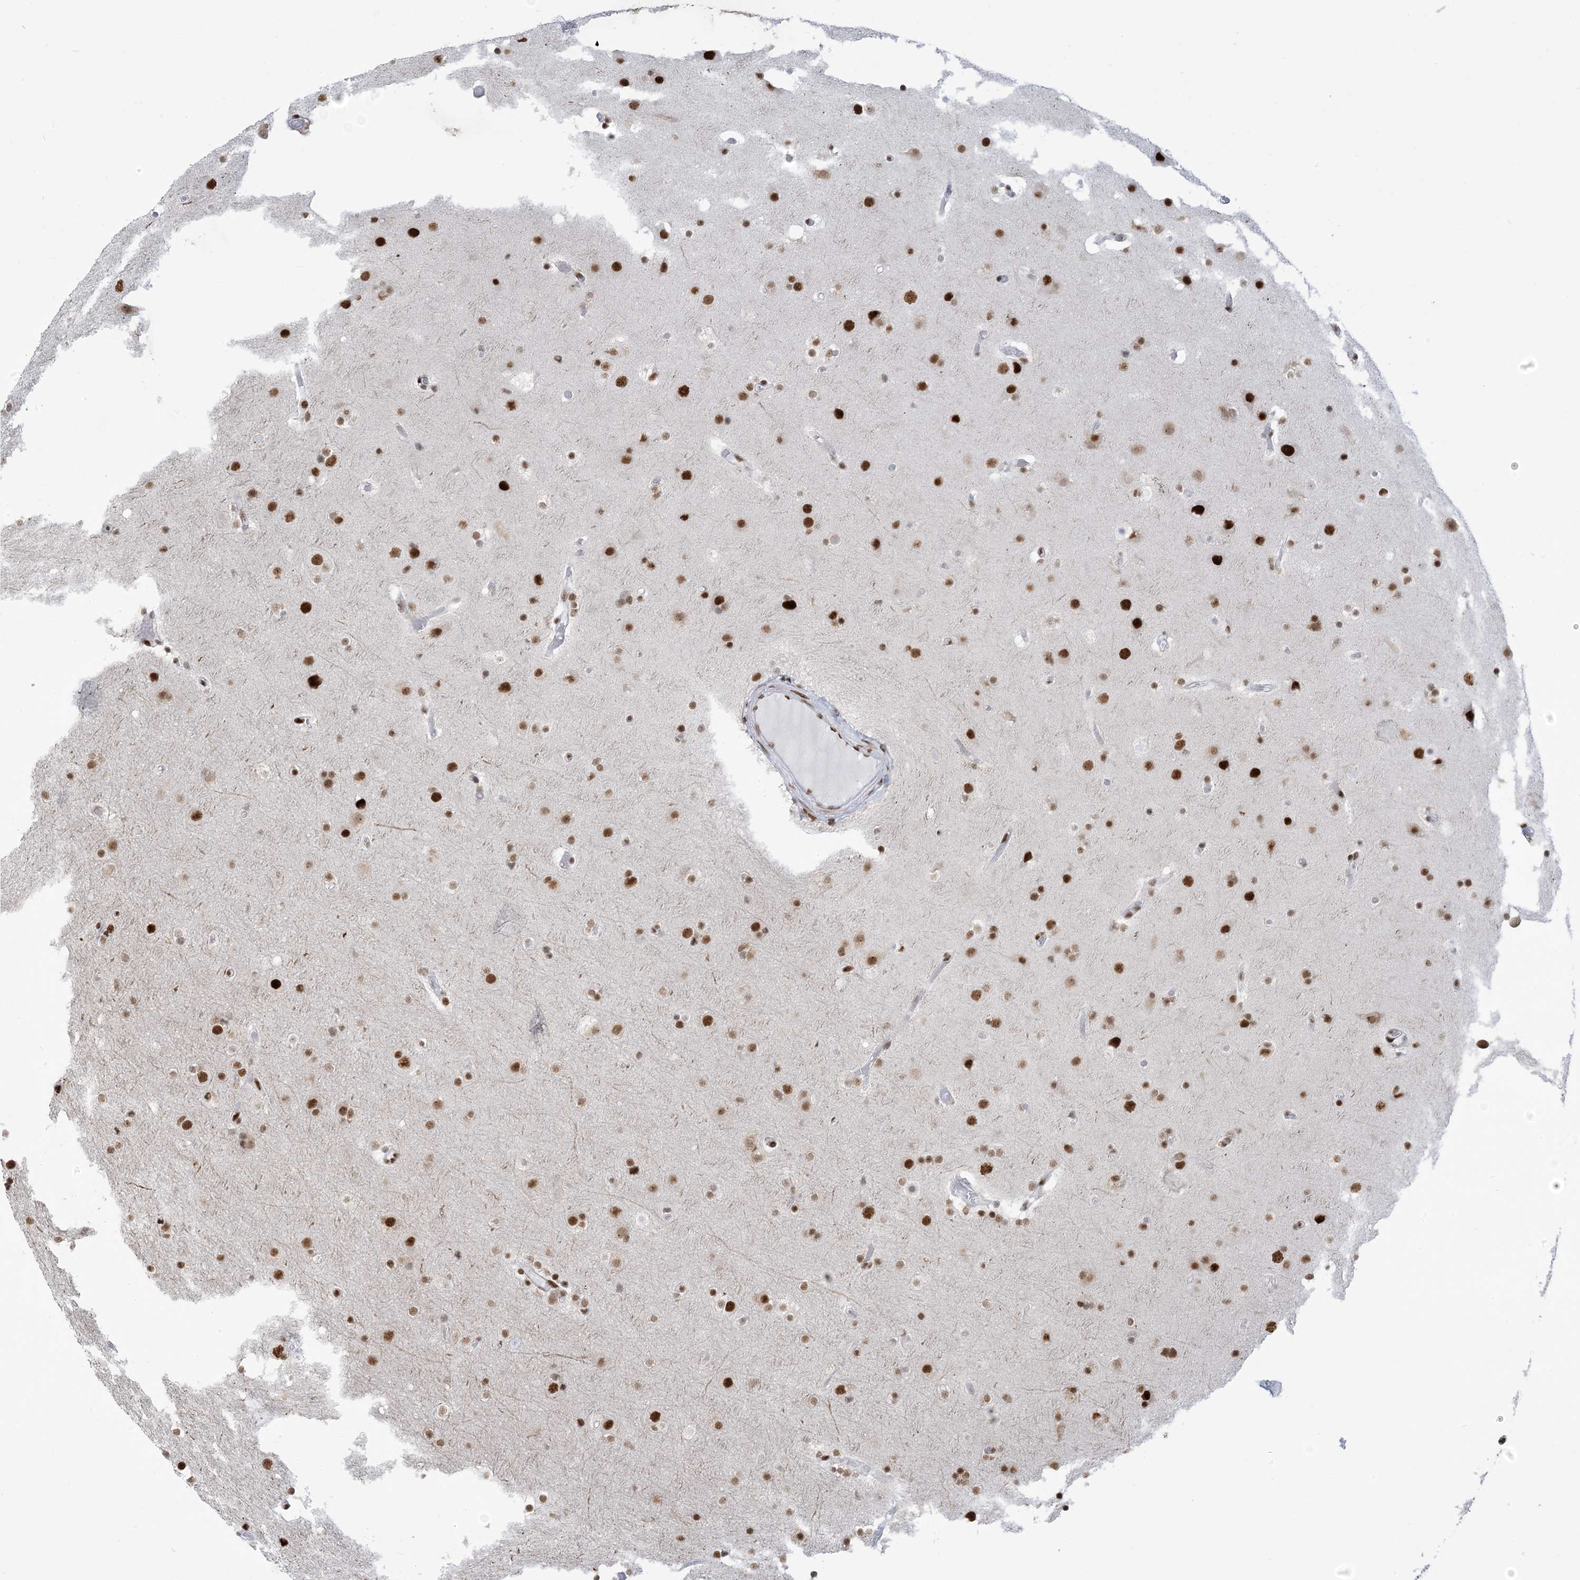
{"staining": {"intensity": "moderate", "quantity": ">75%", "location": "nuclear"}, "tissue": "glioma", "cell_type": "Tumor cells", "image_type": "cancer", "snomed": [{"axis": "morphology", "description": "Glioma, malignant, High grade"}, {"axis": "topography", "description": "Cerebral cortex"}], "caption": "DAB (3,3'-diaminobenzidine) immunohistochemical staining of glioma shows moderate nuclear protein expression in about >75% of tumor cells.", "gene": "STAG1", "patient": {"sex": "female", "age": 36}}